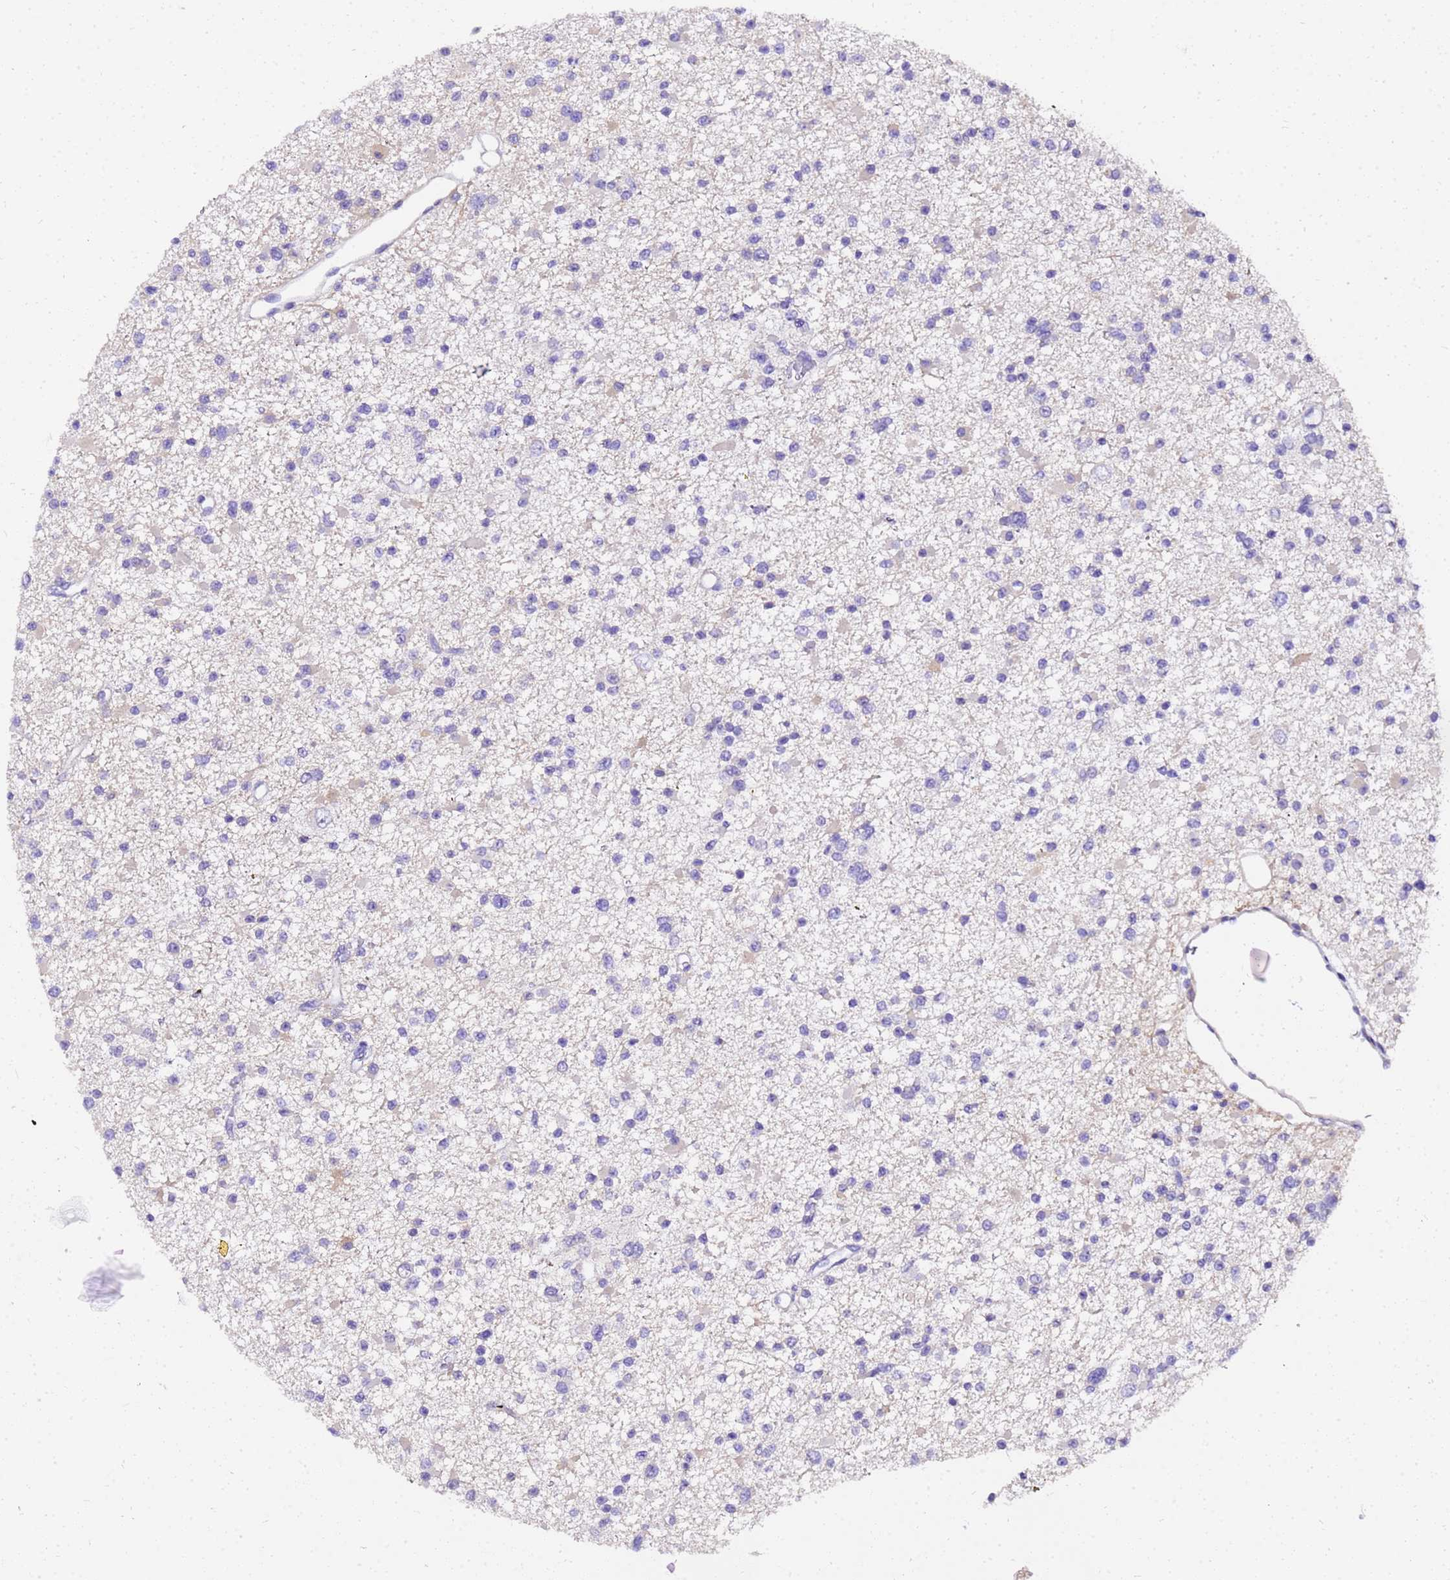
{"staining": {"intensity": "negative", "quantity": "none", "location": "none"}, "tissue": "glioma", "cell_type": "Tumor cells", "image_type": "cancer", "snomed": [{"axis": "morphology", "description": "Glioma, malignant, Low grade"}, {"axis": "topography", "description": "Brain"}], "caption": "IHC histopathology image of neoplastic tissue: malignant glioma (low-grade) stained with DAB demonstrates no significant protein positivity in tumor cells.", "gene": "HSPB6", "patient": {"sex": "female", "age": 22}}